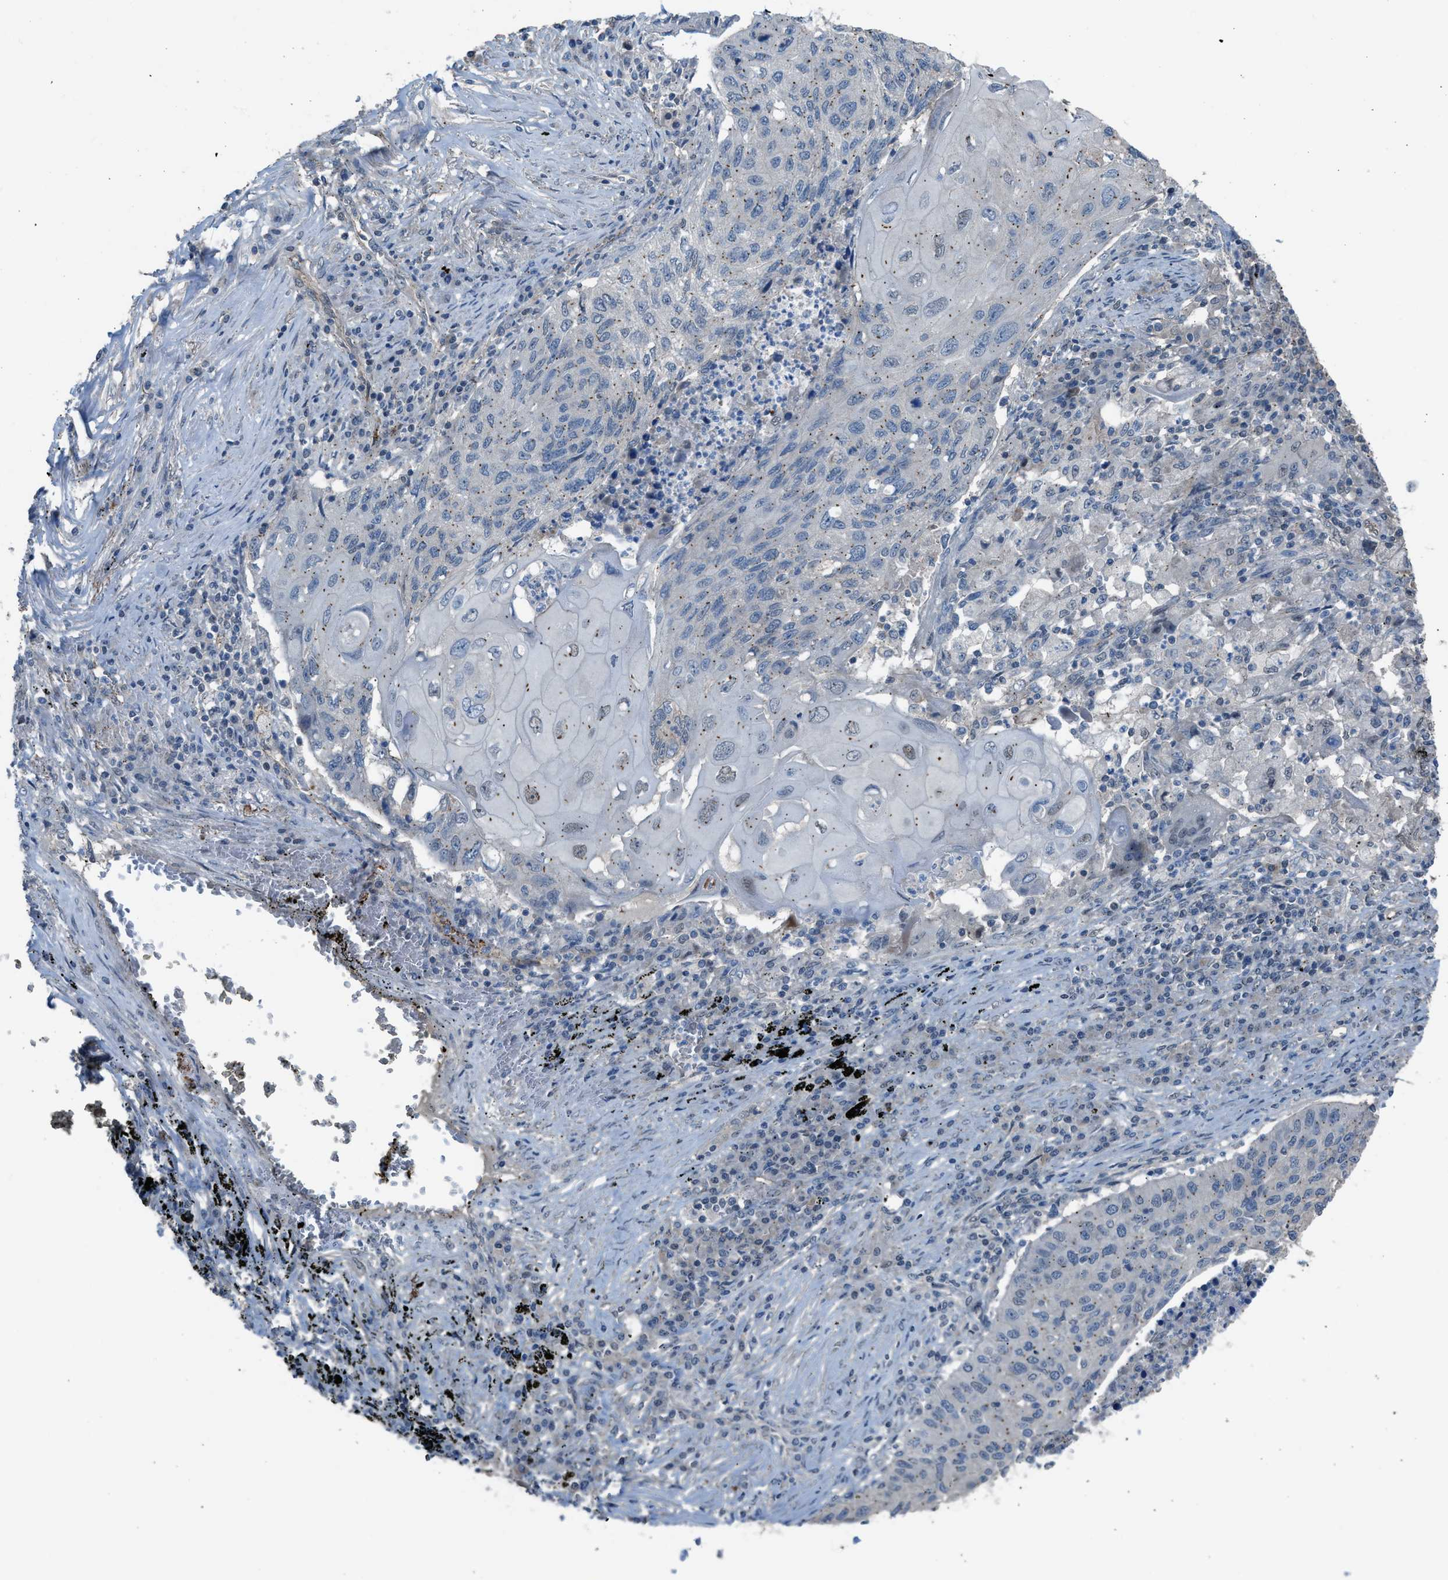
{"staining": {"intensity": "weak", "quantity": "25%-75%", "location": "cytoplasmic/membranous,nuclear"}, "tissue": "lung cancer", "cell_type": "Tumor cells", "image_type": "cancer", "snomed": [{"axis": "morphology", "description": "Squamous cell carcinoma, NOS"}, {"axis": "topography", "description": "Lung"}], "caption": "A micrograph of human lung squamous cell carcinoma stained for a protein shows weak cytoplasmic/membranous and nuclear brown staining in tumor cells.", "gene": "CRTC1", "patient": {"sex": "female", "age": 63}}